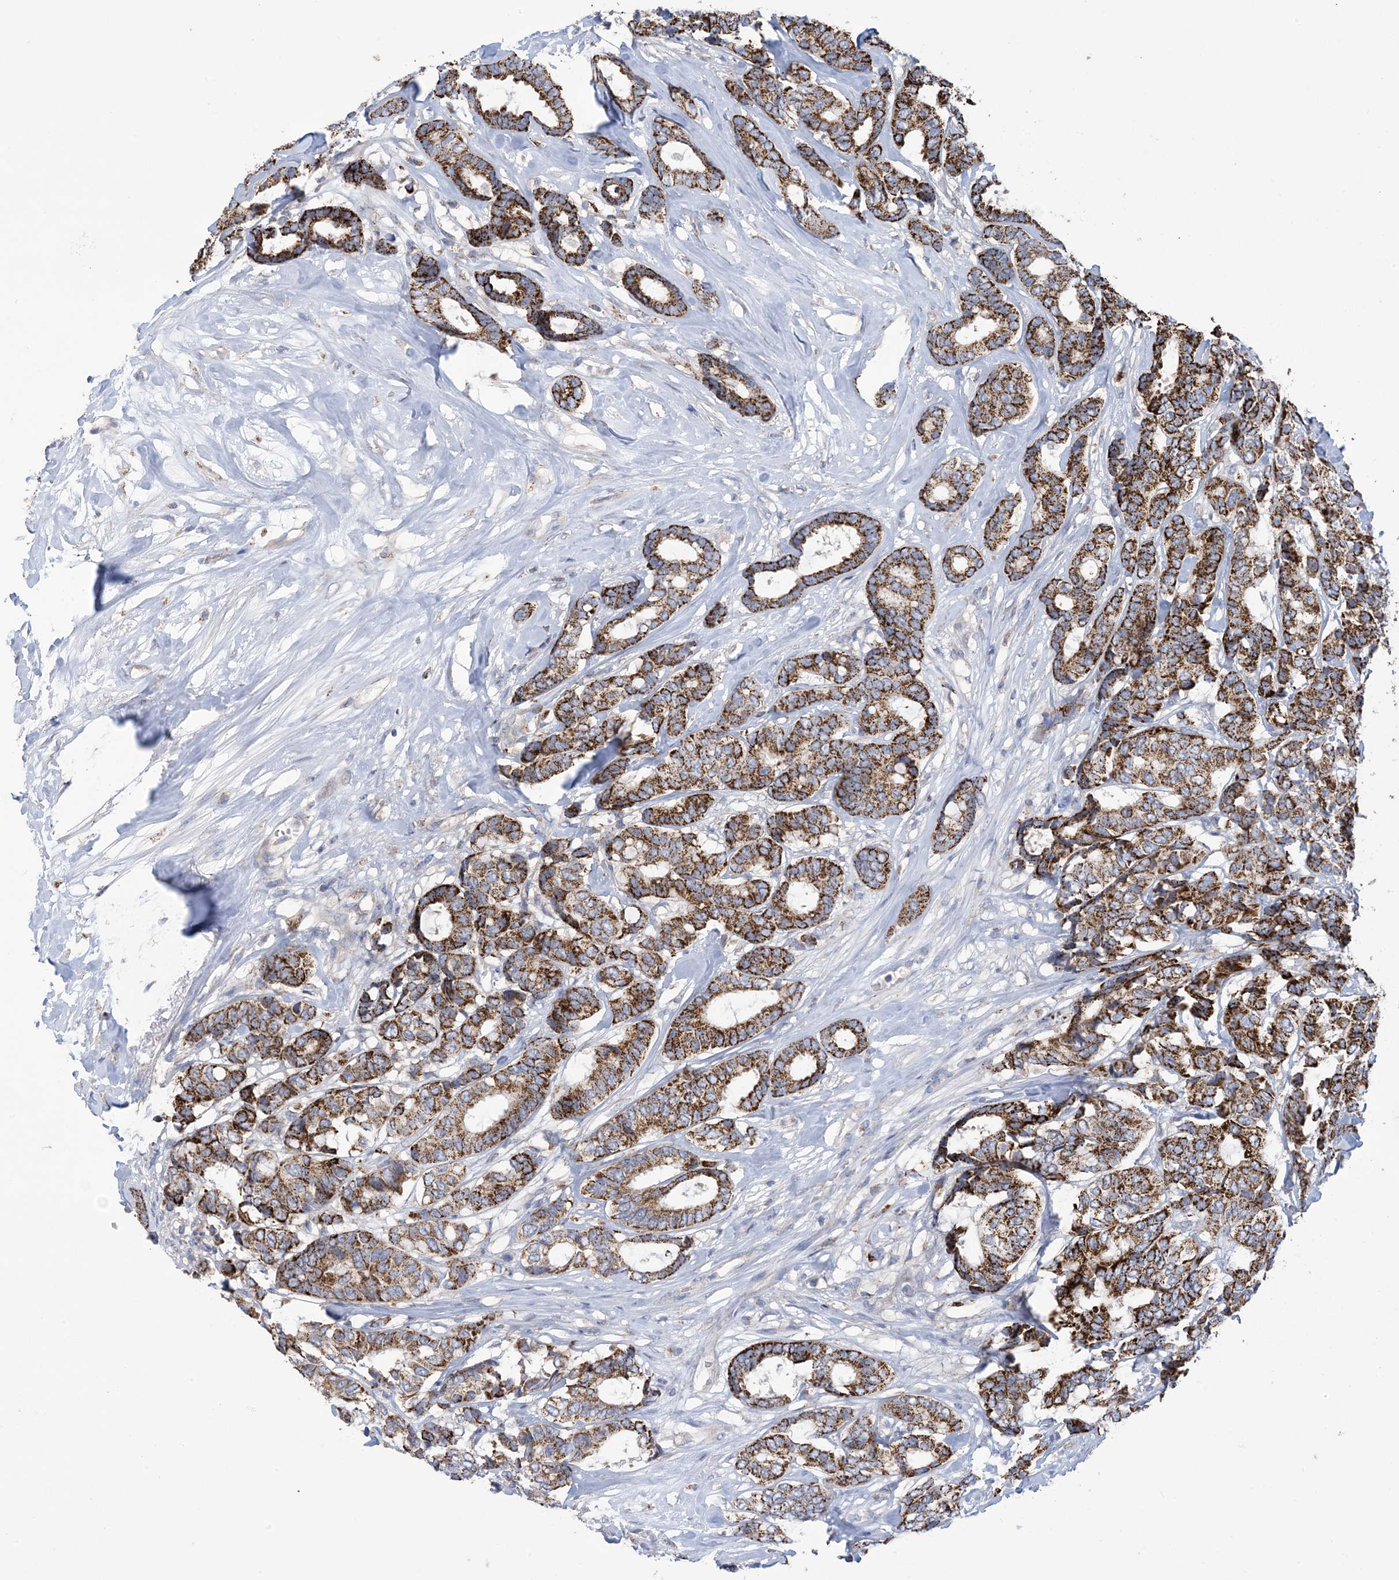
{"staining": {"intensity": "strong", "quantity": ">75%", "location": "cytoplasmic/membranous"}, "tissue": "breast cancer", "cell_type": "Tumor cells", "image_type": "cancer", "snomed": [{"axis": "morphology", "description": "Duct carcinoma"}, {"axis": "topography", "description": "Breast"}], "caption": "Immunohistochemical staining of breast cancer shows high levels of strong cytoplasmic/membranous staining in about >75% of tumor cells. Nuclei are stained in blue.", "gene": "CLEC16A", "patient": {"sex": "female", "age": 87}}